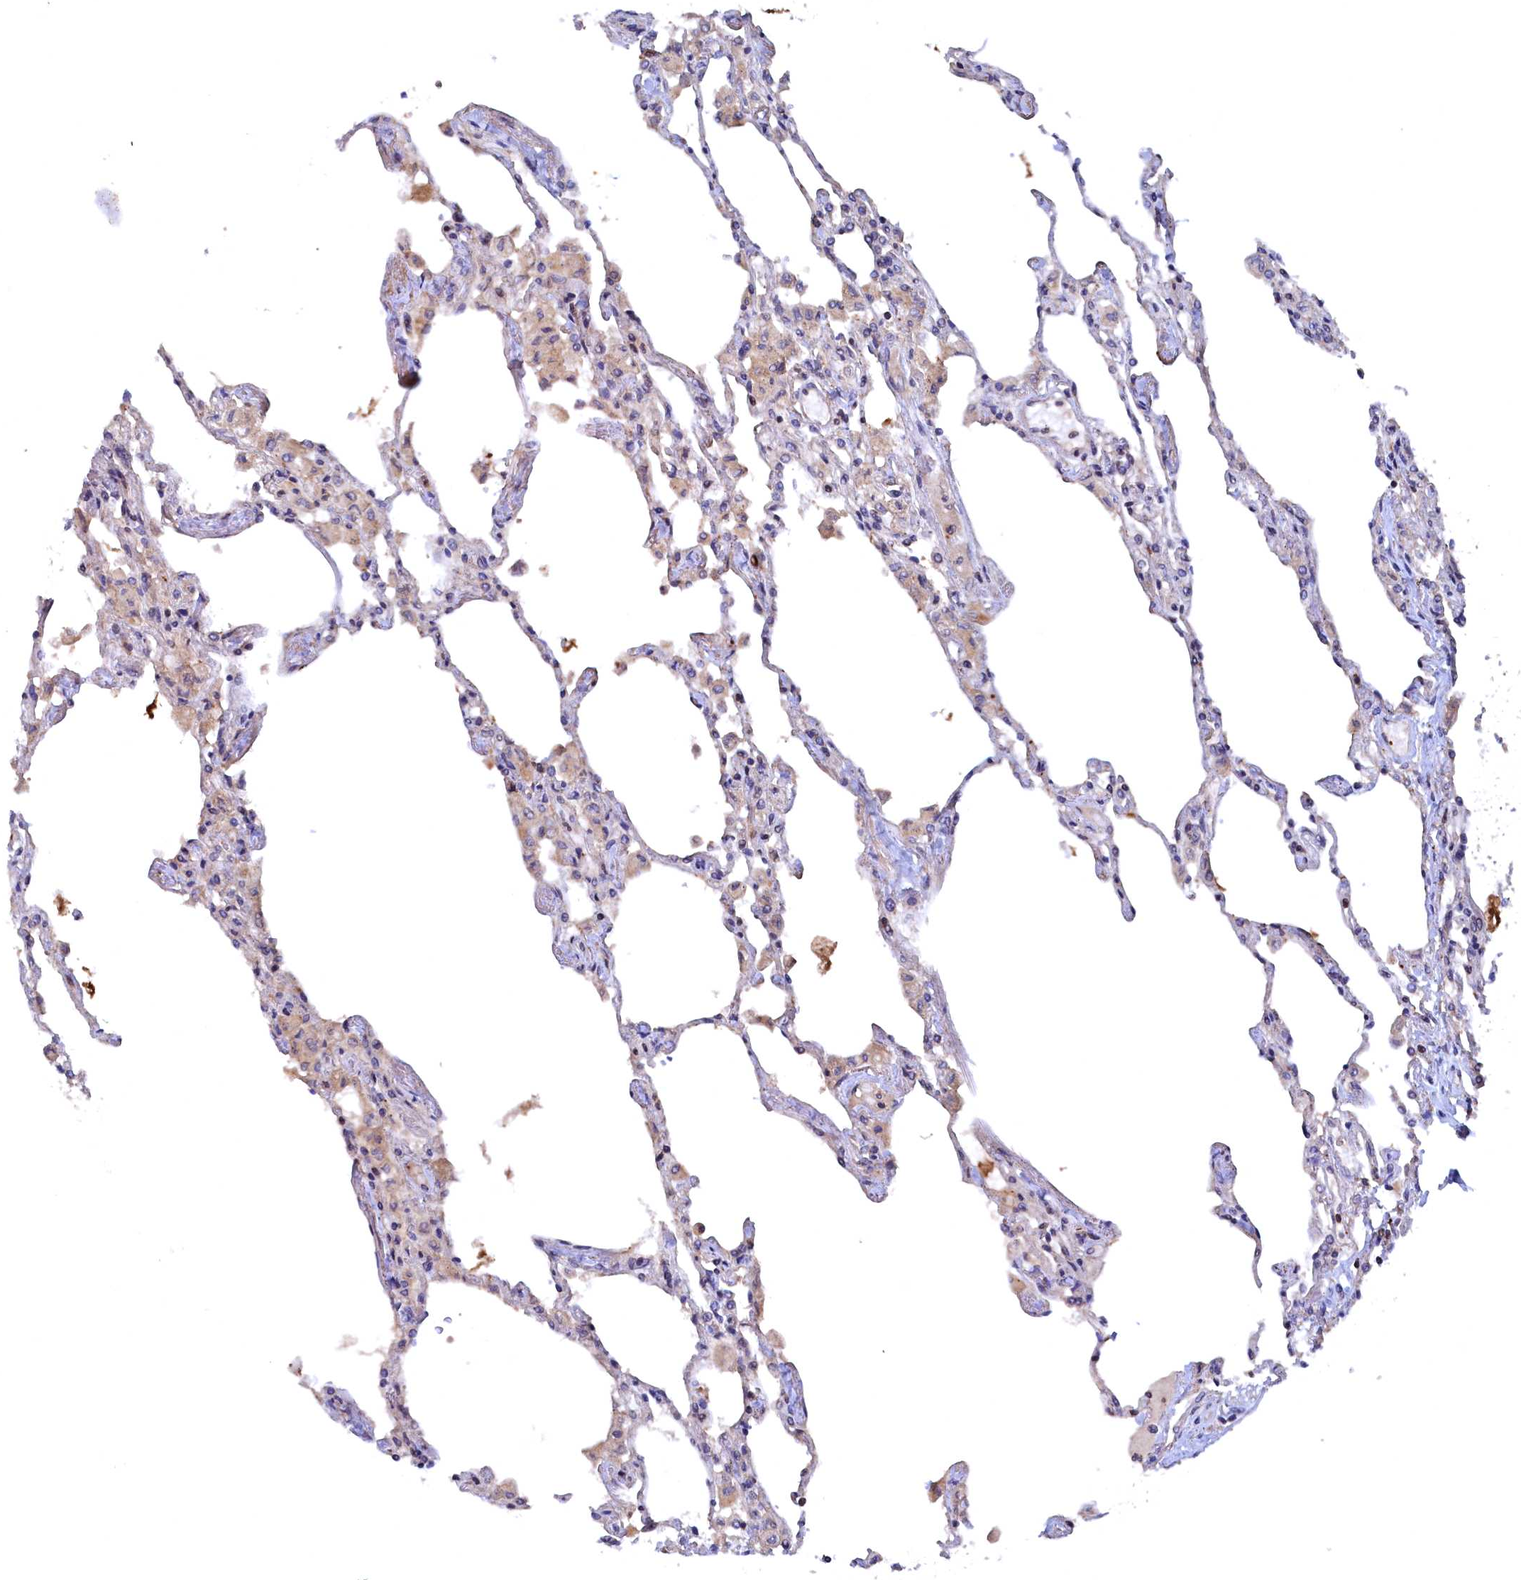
{"staining": {"intensity": "negative", "quantity": "none", "location": "none"}, "tissue": "lung", "cell_type": "Alveolar cells", "image_type": "normal", "snomed": [{"axis": "morphology", "description": "Normal tissue, NOS"}, {"axis": "topography", "description": "Bronchus"}, {"axis": "topography", "description": "Lung"}], "caption": "This is an IHC micrograph of benign human lung. There is no expression in alveolar cells.", "gene": "TMC5", "patient": {"sex": "female", "age": 49}}